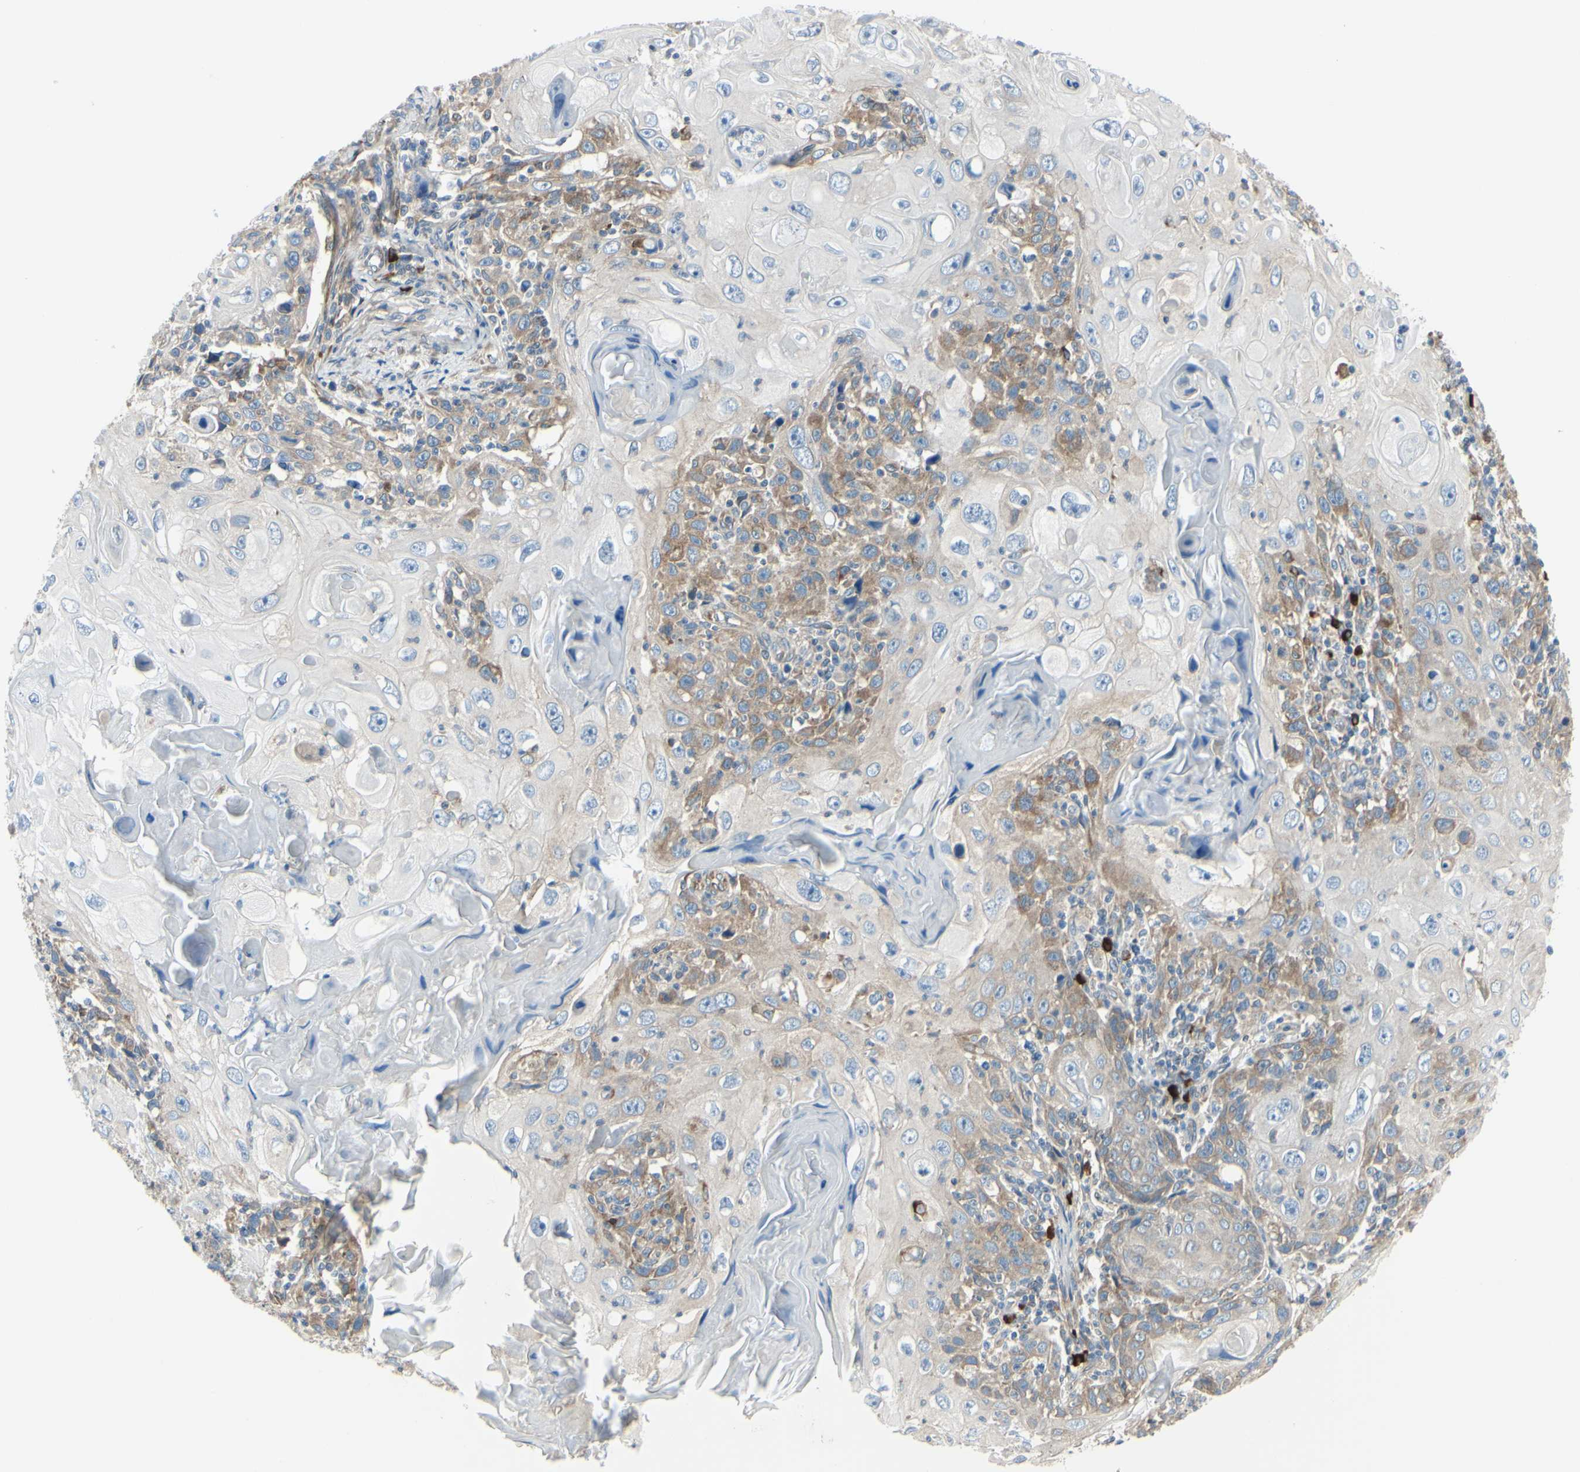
{"staining": {"intensity": "moderate", "quantity": "25%-75%", "location": "cytoplasmic/membranous"}, "tissue": "skin cancer", "cell_type": "Tumor cells", "image_type": "cancer", "snomed": [{"axis": "morphology", "description": "Squamous cell carcinoma, NOS"}, {"axis": "topography", "description": "Skin"}], "caption": "Moderate cytoplasmic/membranous positivity is identified in about 25%-75% of tumor cells in squamous cell carcinoma (skin).", "gene": "SELENOS", "patient": {"sex": "female", "age": 88}}